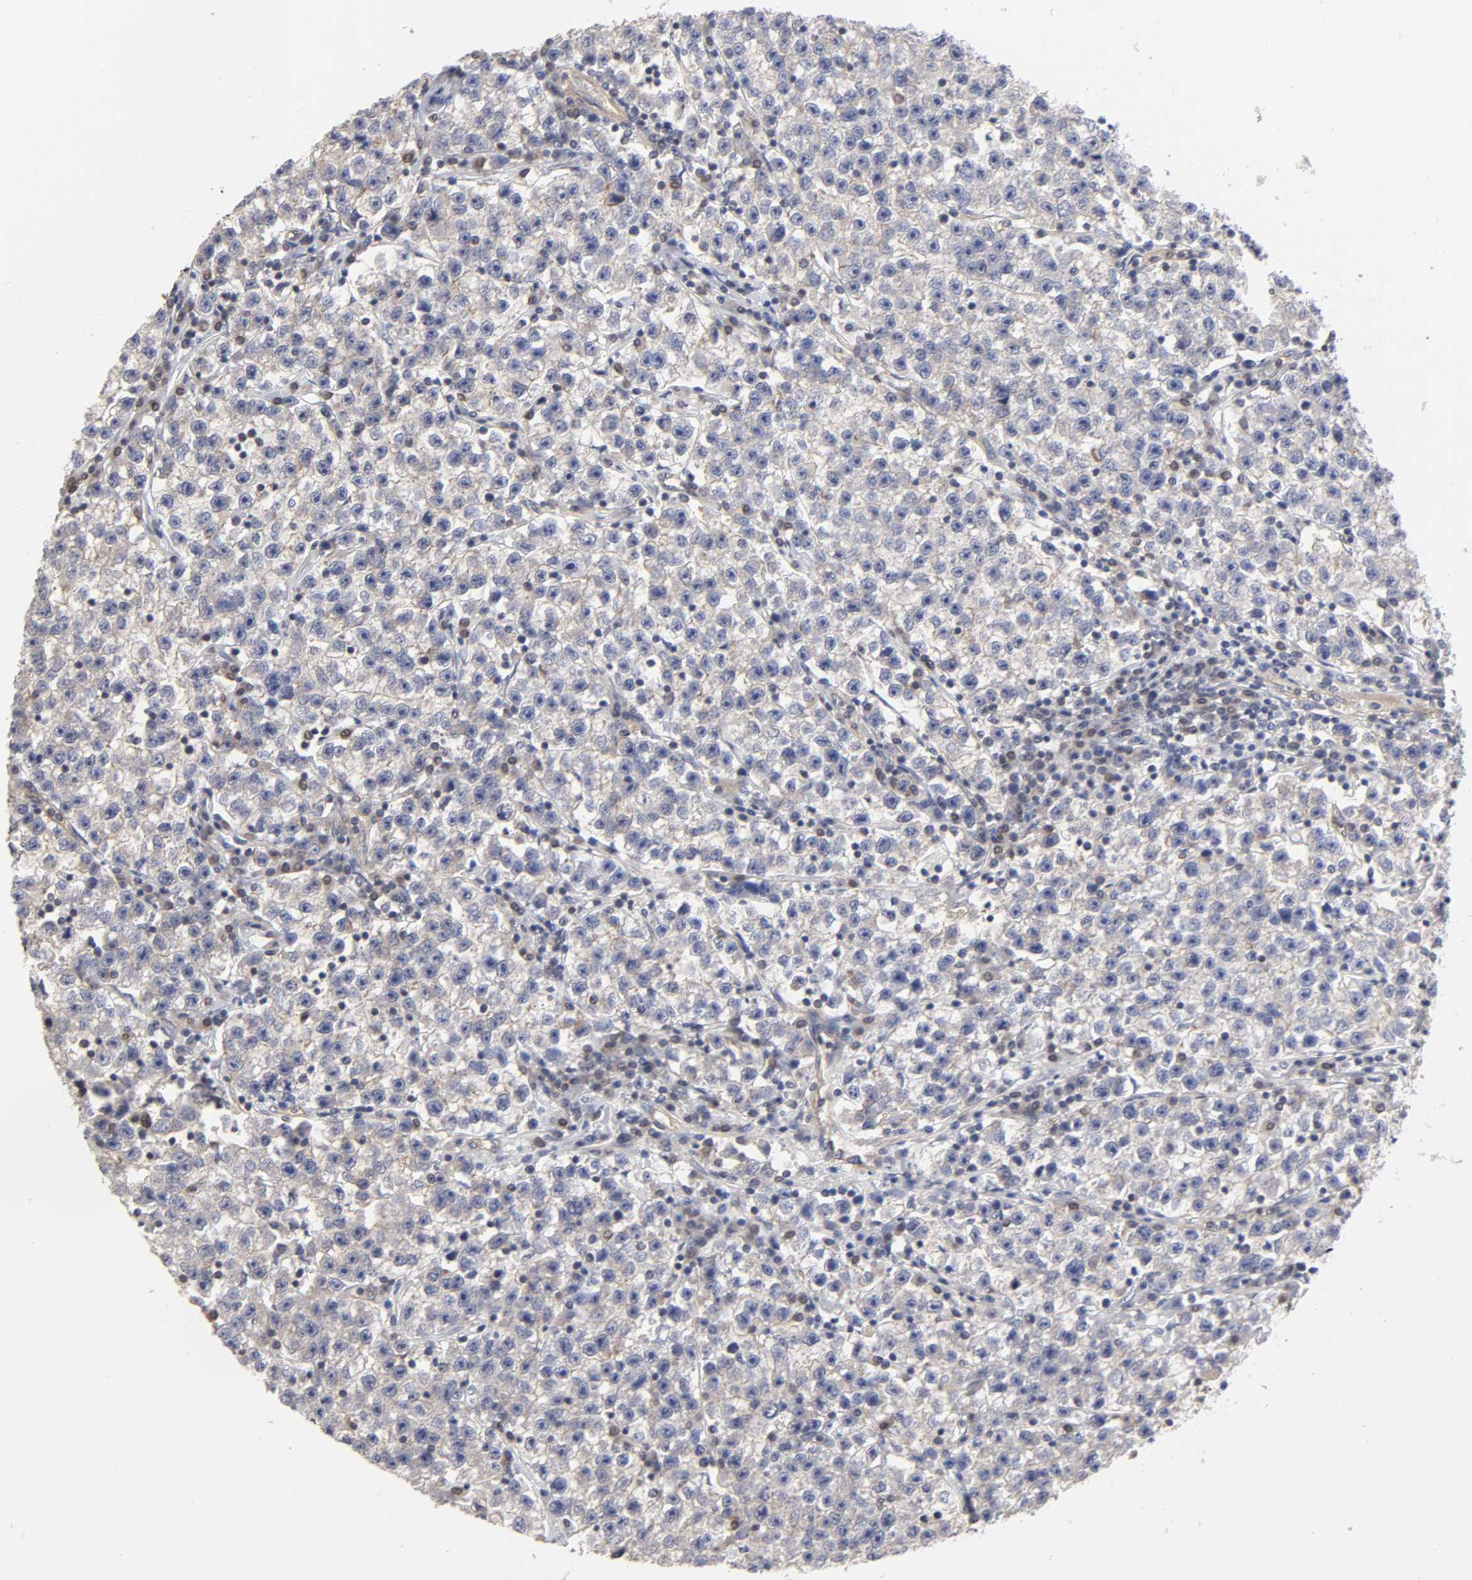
{"staining": {"intensity": "weak", "quantity": "<25%", "location": "cytoplasmic/membranous"}, "tissue": "testis cancer", "cell_type": "Tumor cells", "image_type": "cancer", "snomed": [{"axis": "morphology", "description": "Seminoma, NOS"}, {"axis": "topography", "description": "Testis"}], "caption": "DAB immunohistochemical staining of seminoma (testis) demonstrates no significant positivity in tumor cells.", "gene": "STRN3", "patient": {"sex": "male", "age": 22}}